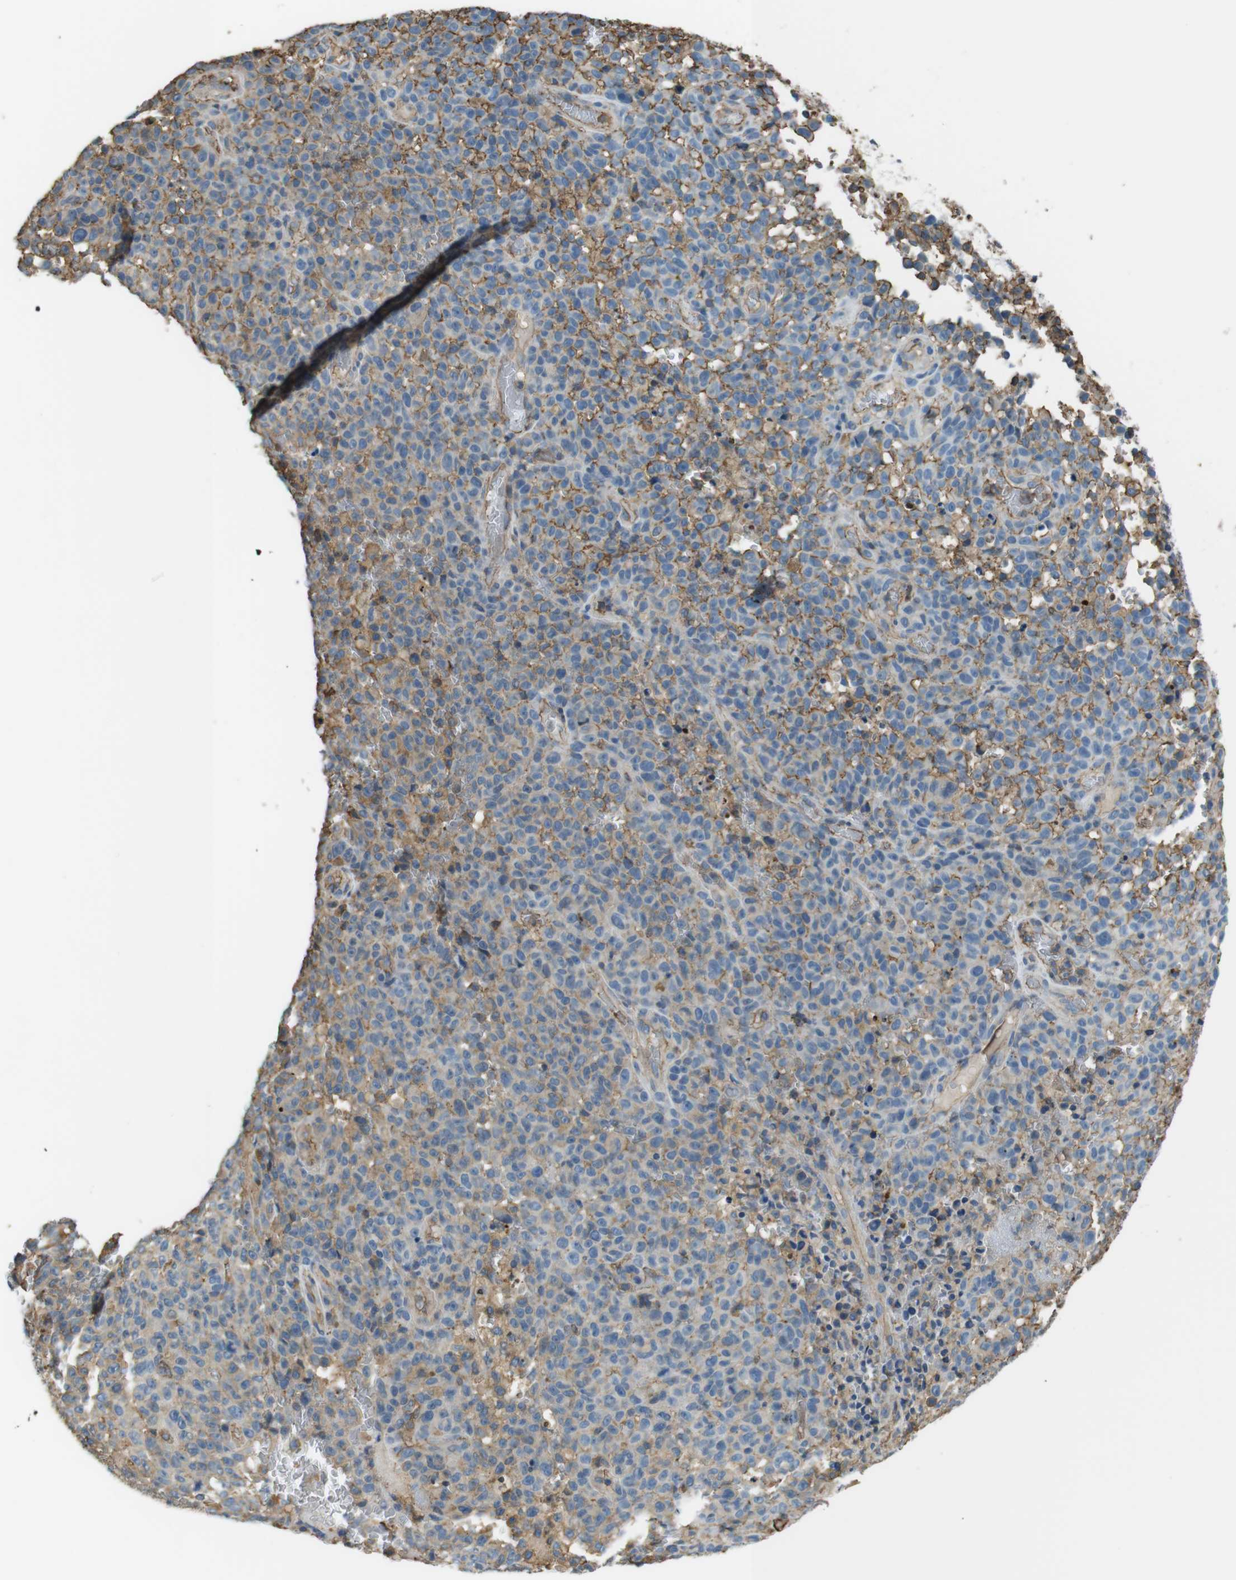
{"staining": {"intensity": "moderate", "quantity": "25%-75%", "location": "cytoplasmic/membranous"}, "tissue": "melanoma", "cell_type": "Tumor cells", "image_type": "cancer", "snomed": [{"axis": "morphology", "description": "Malignant melanoma, NOS"}, {"axis": "topography", "description": "Skin"}], "caption": "Human melanoma stained for a protein (brown) exhibits moderate cytoplasmic/membranous positive positivity in approximately 25%-75% of tumor cells.", "gene": "FCAR", "patient": {"sex": "female", "age": 82}}